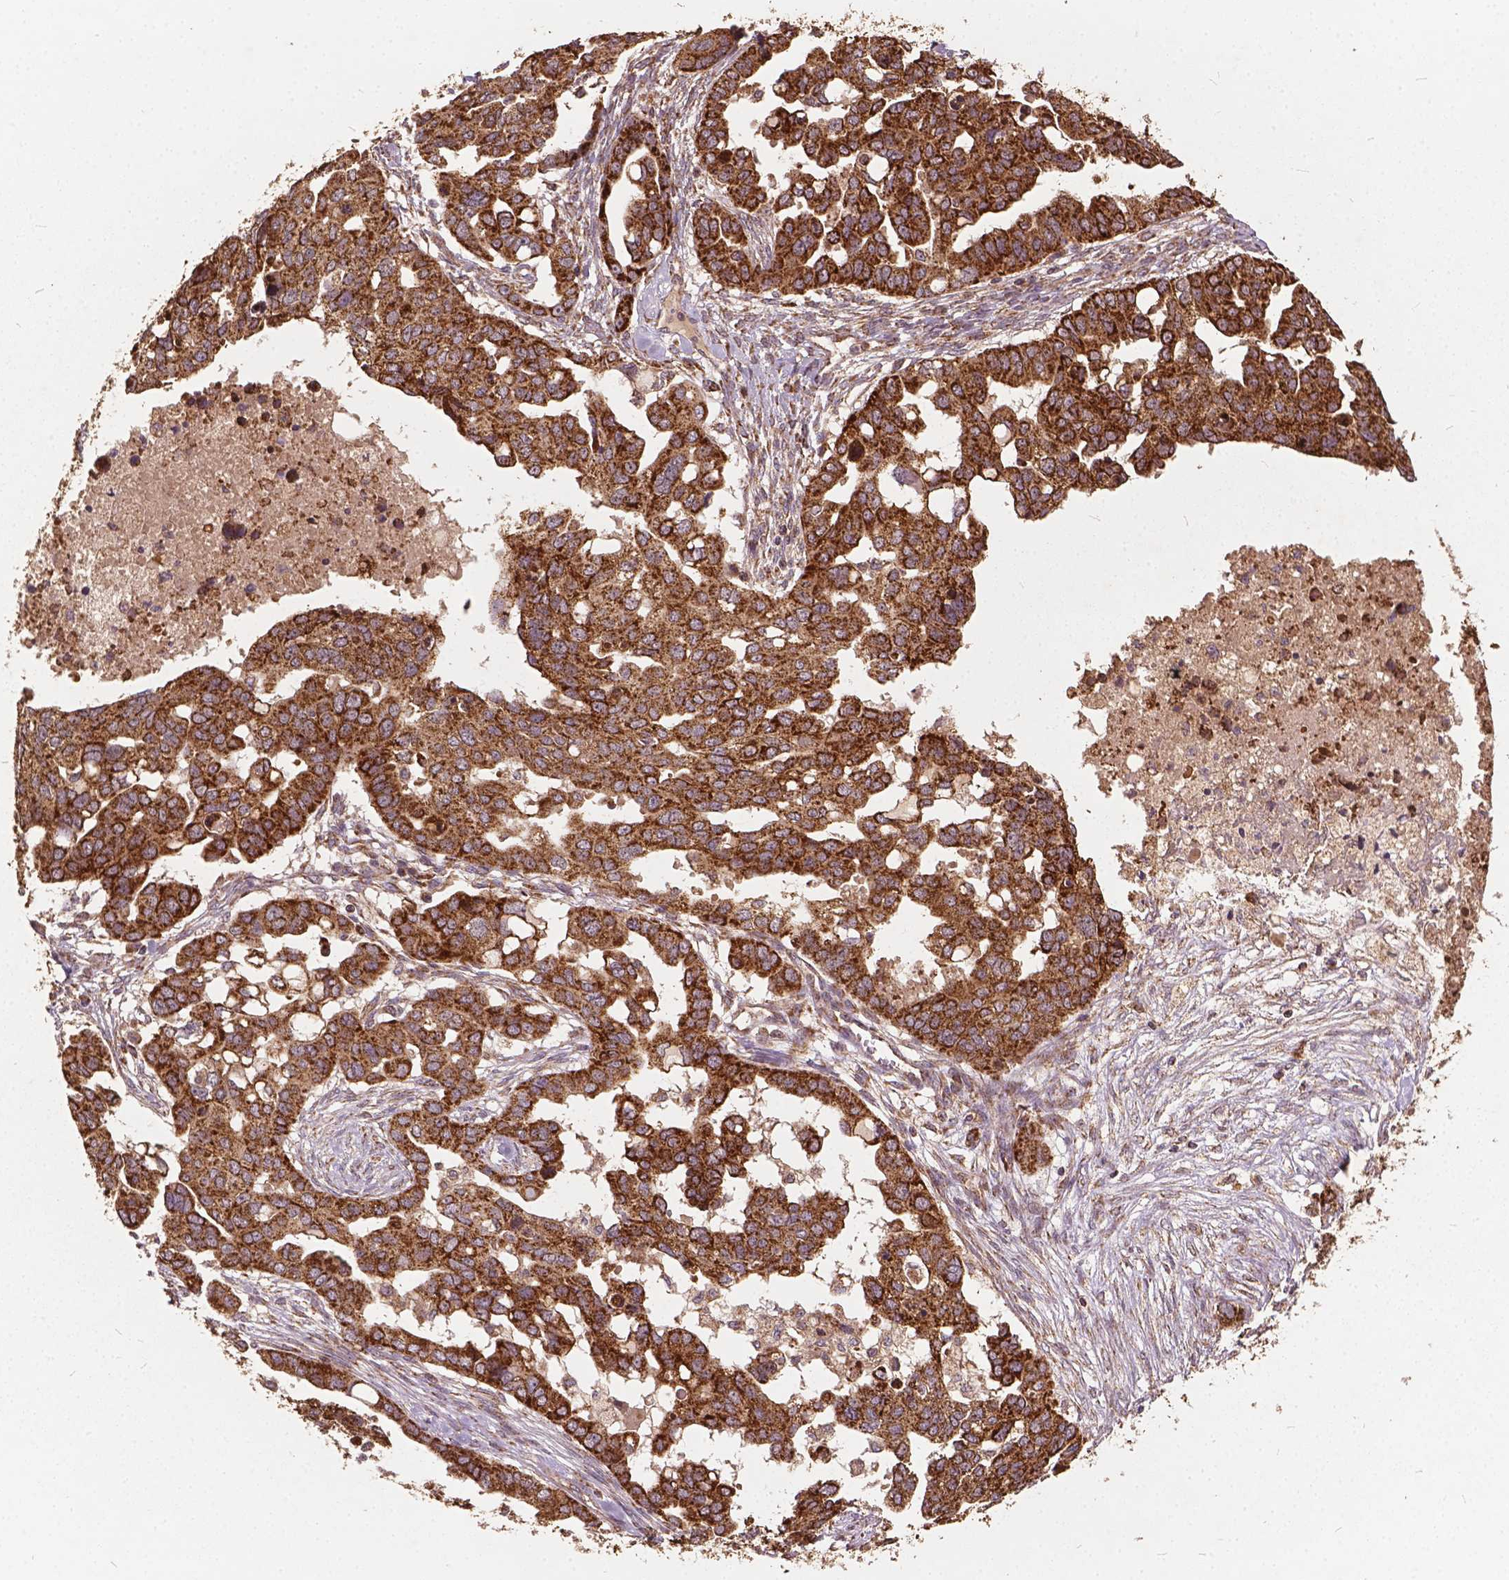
{"staining": {"intensity": "strong", "quantity": ">75%", "location": "cytoplasmic/membranous"}, "tissue": "ovarian cancer", "cell_type": "Tumor cells", "image_type": "cancer", "snomed": [{"axis": "morphology", "description": "Carcinoma, endometroid"}, {"axis": "topography", "description": "Ovary"}], "caption": "Human ovarian cancer (endometroid carcinoma) stained for a protein (brown) exhibits strong cytoplasmic/membranous positive staining in about >75% of tumor cells.", "gene": "UBXN2A", "patient": {"sex": "female", "age": 78}}